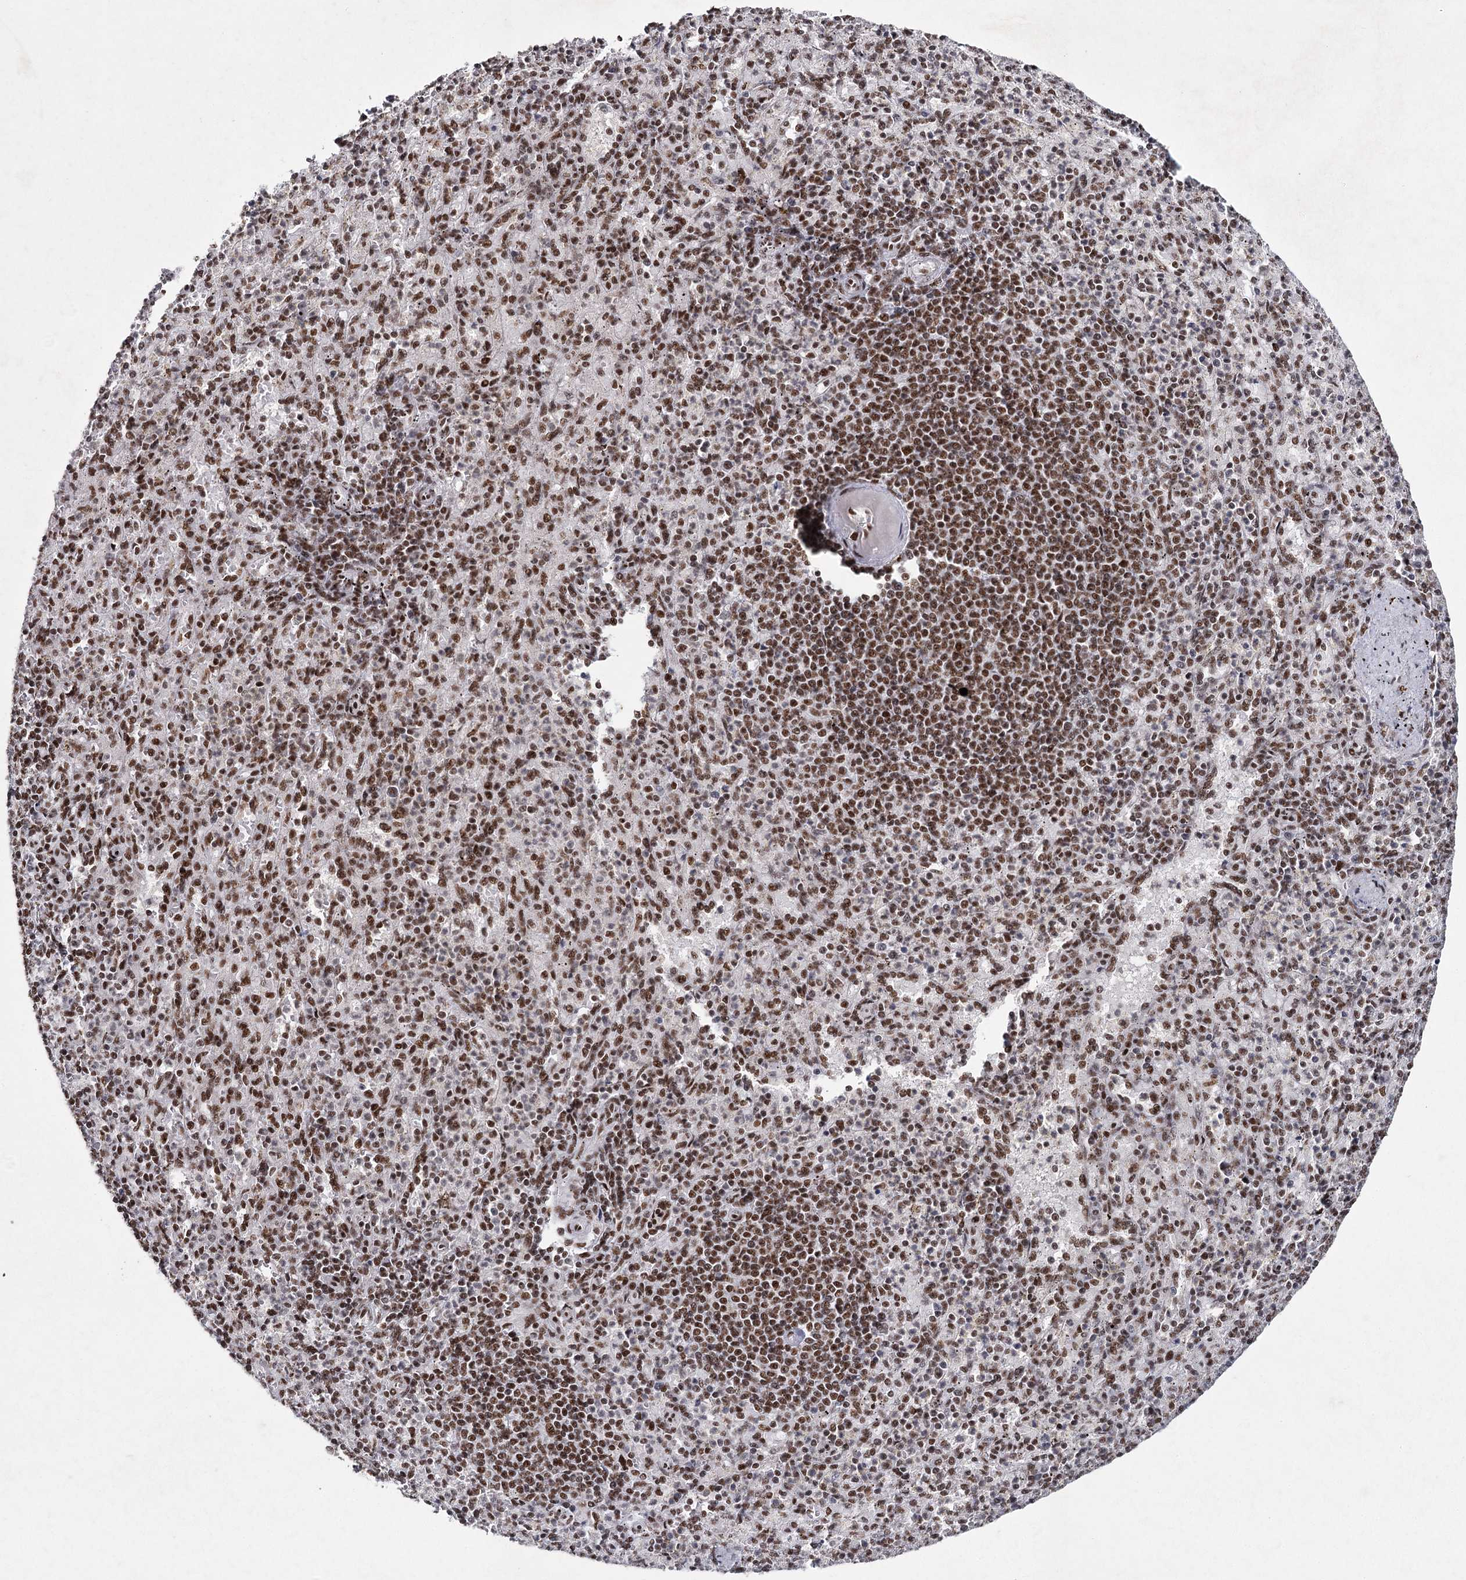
{"staining": {"intensity": "strong", "quantity": ">75%", "location": "nuclear"}, "tissue": "spleen", "cell_type": "Cells in red pulp", "image_type": "normal", "snomed": [{"axis": "morphology", "description": "Normal tissue, NOS"}, {"axis": "topography", "description": "Spleen"}], "caption": "Spleen stained for a protein (brown) reveals strong nuclear positive positivity in approximately >75% of cells in red pulp.", "gene": "SCAF8", "patient": {"sex": "female", "age": 74}}